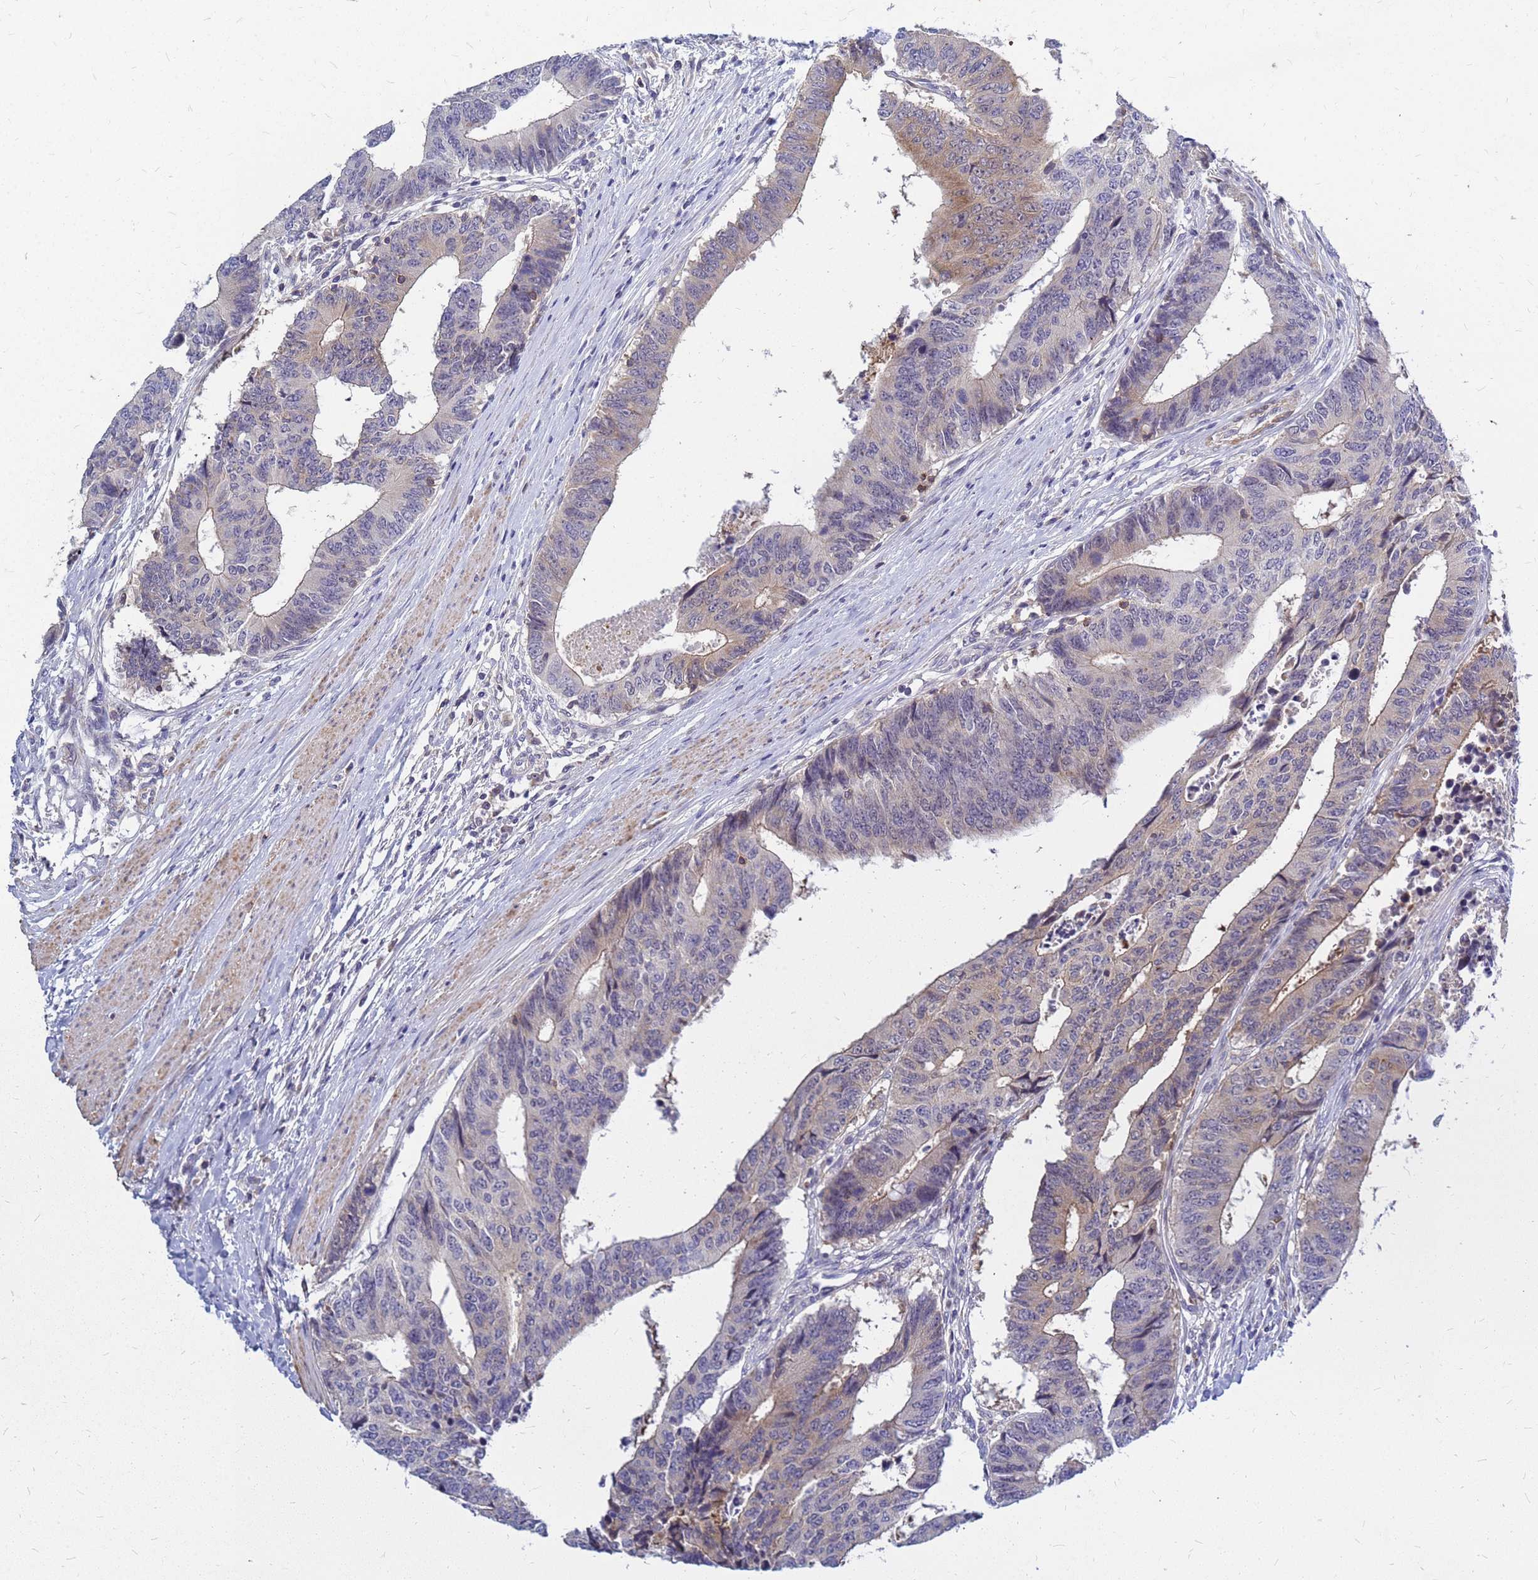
{"staining": {"intensity": "weak", "quantity": "<25%", "location": "cytoplasmic/membranous"}, "tissue": "colorectal cancer", "cell_type": "Tumor cells", "image_type": "cancer", "snomed": [{"axis": "morphology", "description": "Adenocarcinoma, NOS"}, {"axis": "topography", "description": "Rectum"}], "caption": "The histopathology image shows no staining of tumor cells in adenocarcinoma (colorectal).", "gene": "SRGAP3", "patient": {"sex": "male", "age": 84}}